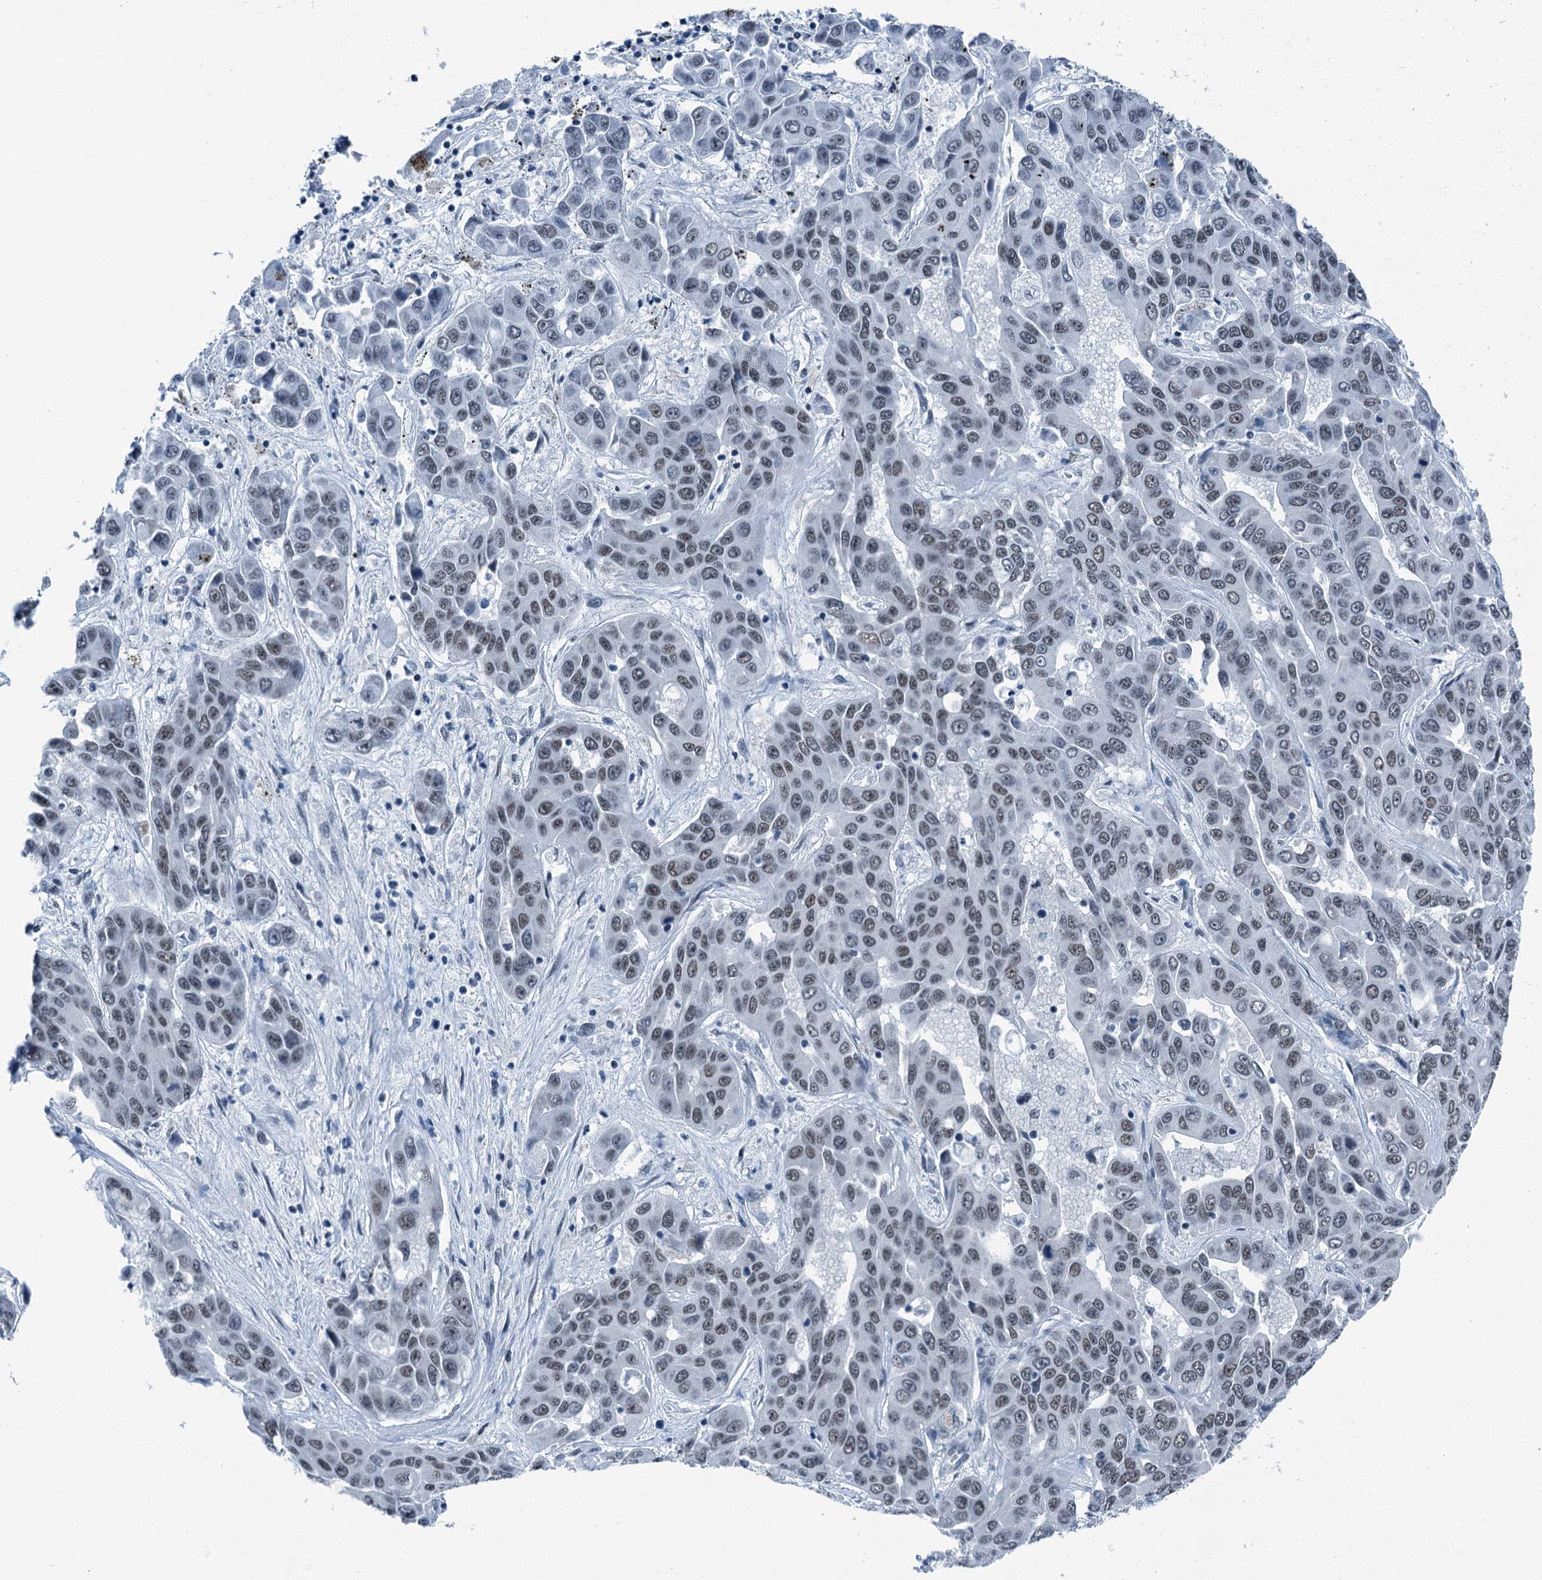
{"staining": {"intensity": "weak", "quantity": "25%-75%", "location": "nuclear"}, "tissue": "liver cancer", "cell_type": "Tumor cells", "image_type": "cancer", "snomed": [{"axis": "morphology", "description": "Cholangiocarcinoma"}, {"axis": "topography", "description": "Liver"}], "caption": "This is a photomicrograph of immunohistochemistry (IHC) staining of liver cholangiocarcinoma, which shows weak positivity in the nuclear of tumor cells.", "gene": "TRPT1", "patient": {"sex": "female", "age": 52}}